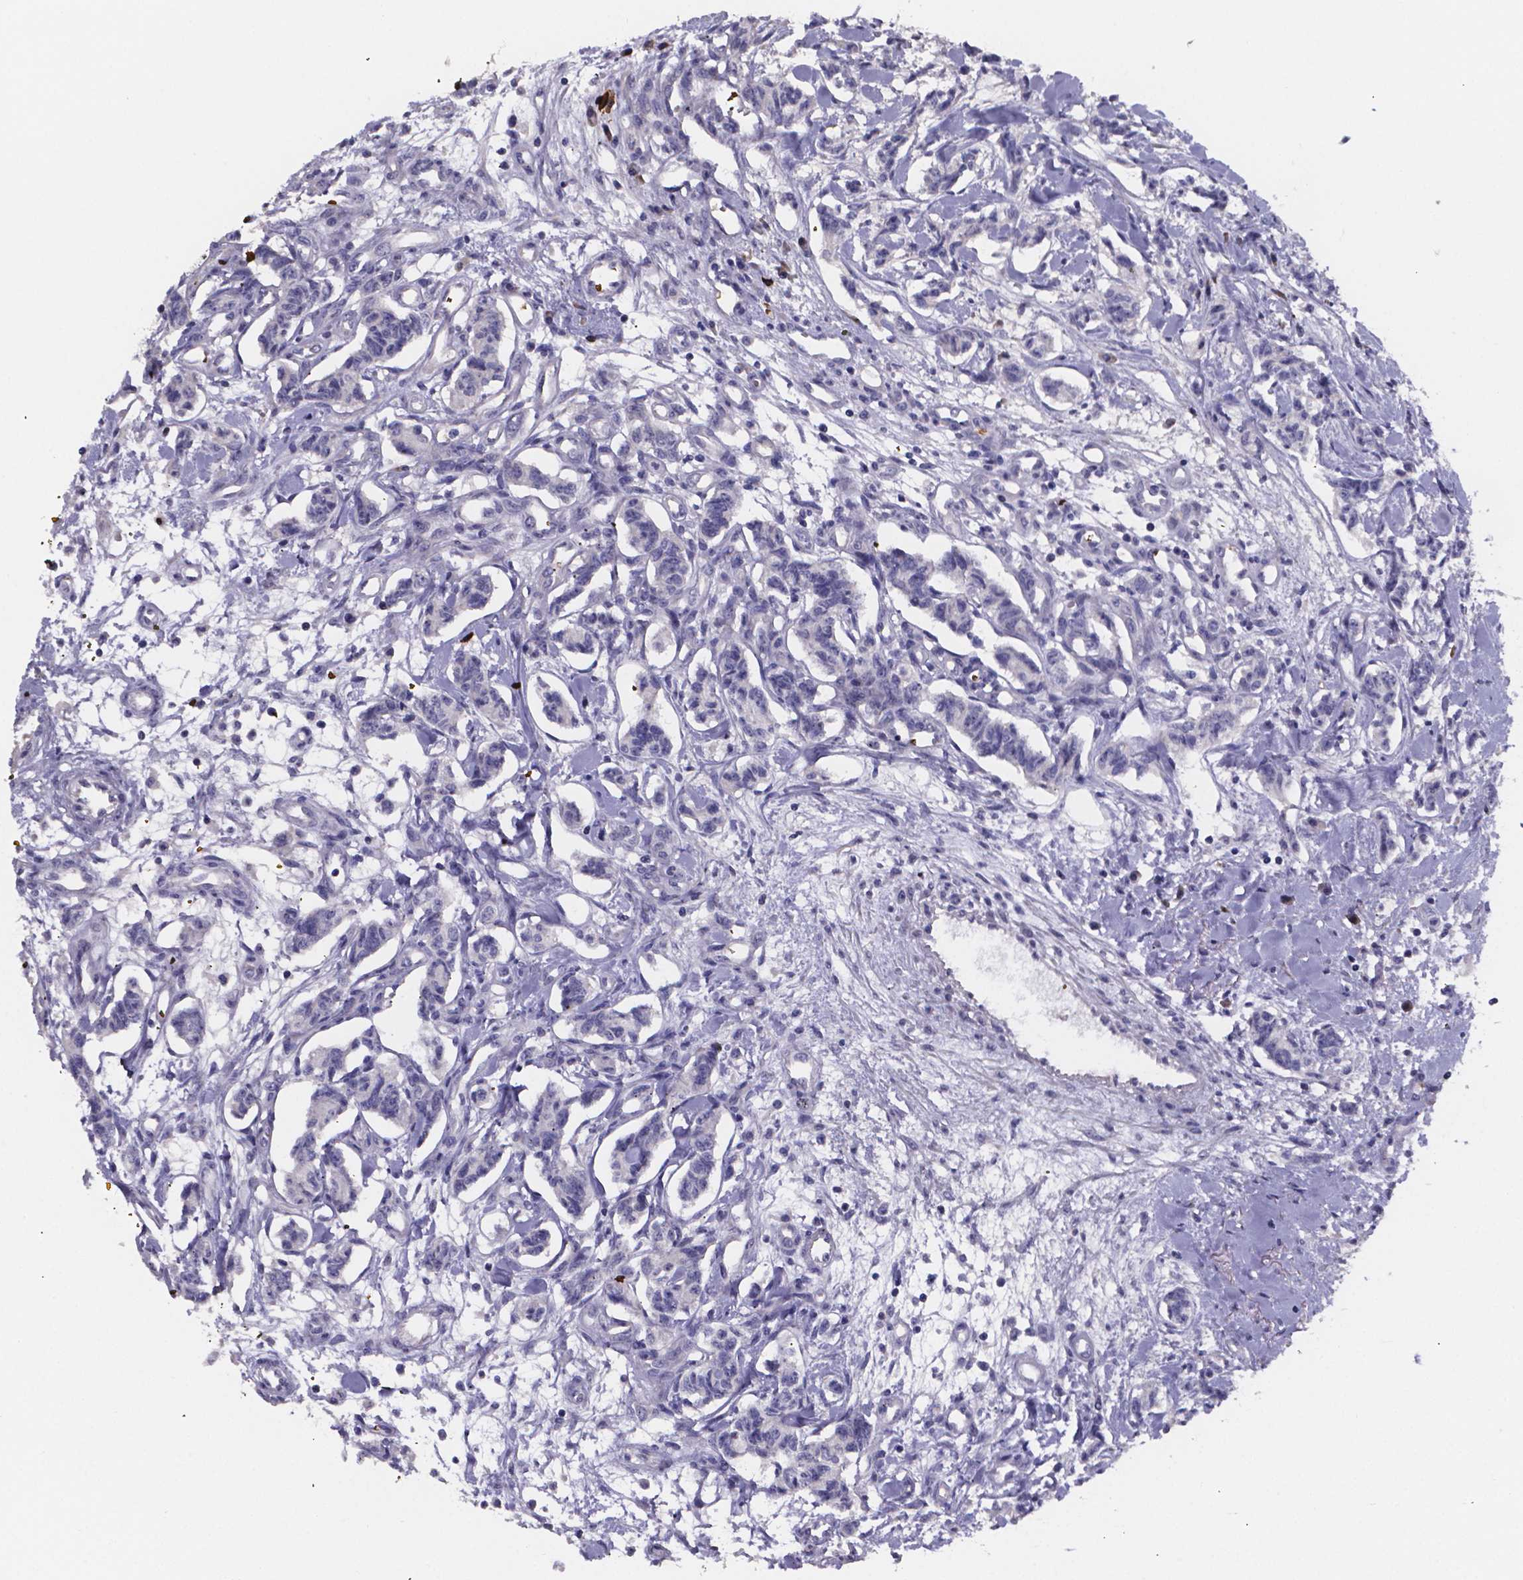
{"staining": {"intensity": "negative", "quantity": "none", "location": "none"}, "tissue": "carcinoid", "cell_type": "Tumor cells", "image_type": "cancer", "snomed": [{"axis": "morphology", "description": "Carcinoid, malignant, NOS"}, {"axis": "topography", "description": "Kidney"}], "caption": "Carcinoid (malignant) stained for a protein using IHC exhibits no positivity tumor cells.", "gene": "GABRA3", "patient": {"sex": "female", "age": 41}}